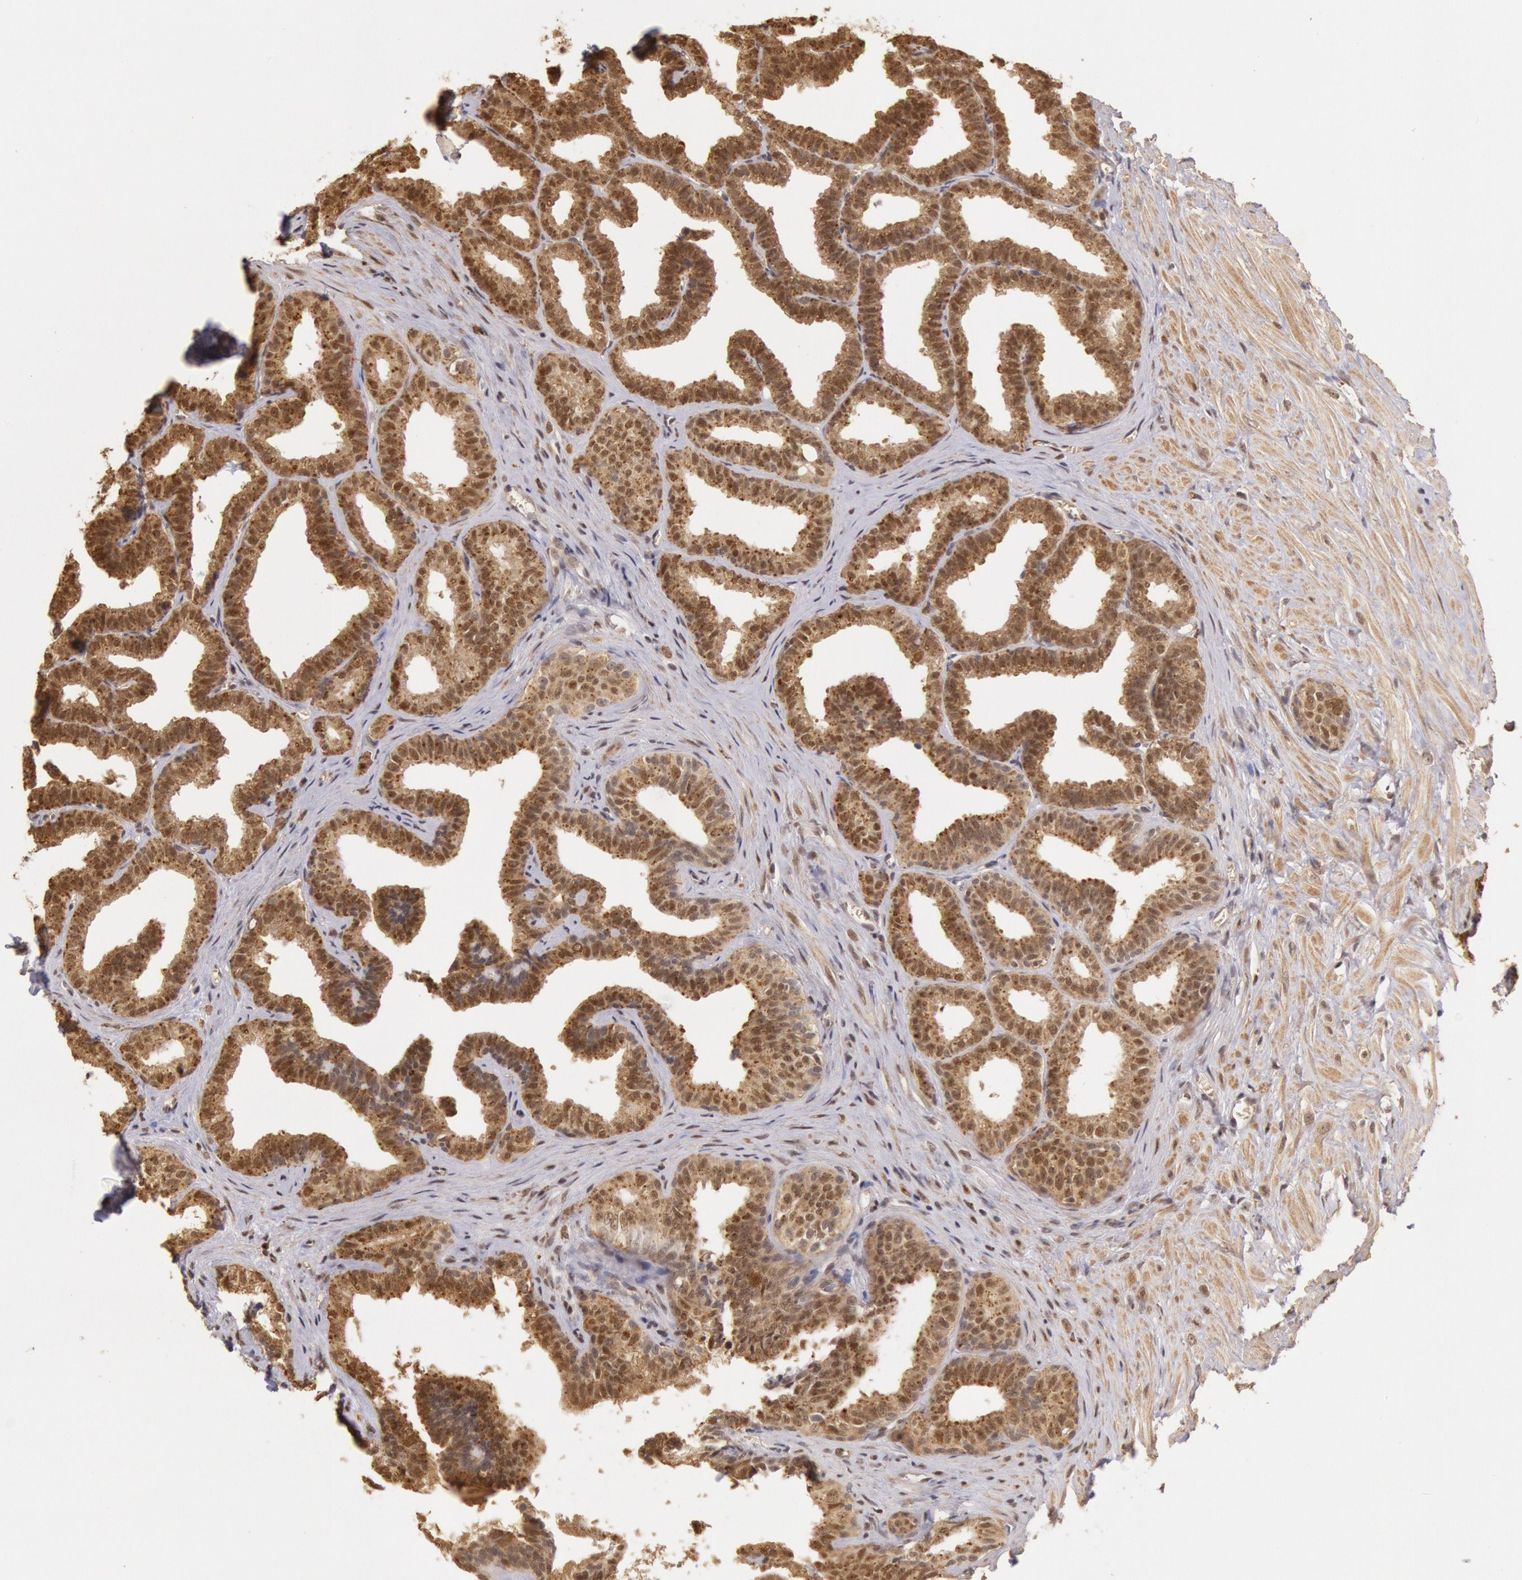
{"staining": {"intensity": "moderate", "quantity": ">75%", "location": "cytoplasmic/membranous,nuclear"}, "tissue": "seminal vesicle", "cell_type": "Glandular cells", "image_type": "normal", "snomed": [{"axis": "morphology", "description": "Normal tissue, NOS"}, {"axis": "topography", "description": "Seminal veicle"}], "caption": "Moderate cytoplasmic/membranous,nuclear expression for a protein is appreciated in about >75% of glandular cells of benign seminal vesicle using immunohistochemistry.", "gene": "LIG4", "patient": {"sex": "male", "age": 26}}